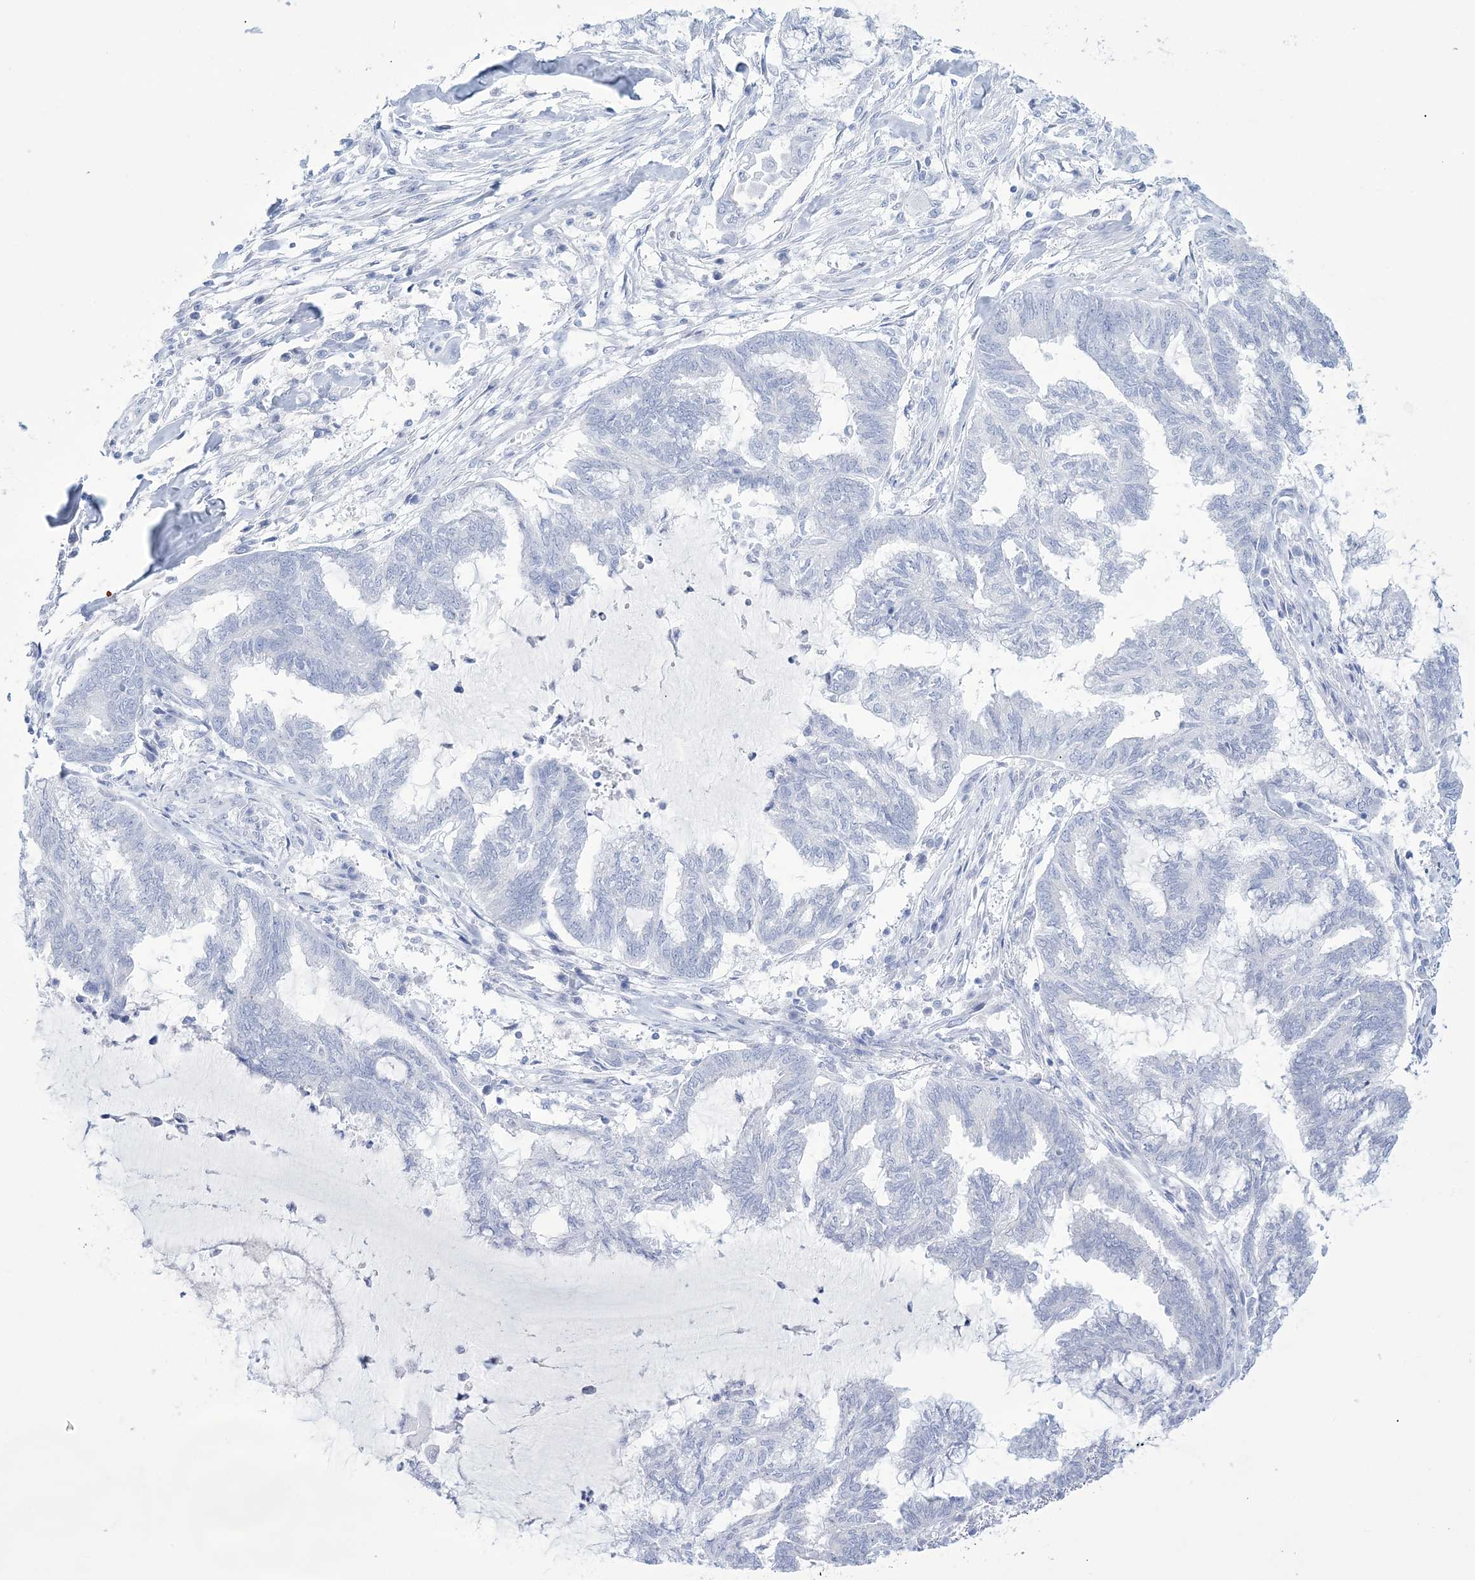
{"staining": {"intensity": "negative", "quantity": "none", "location": "none"}, "tissue": "endometrial cancer", "cell_type": "Tumor cells", "image_type": "cancer", "snomed": [{"axis": "morphology", "description": "Adenocarcinoma, NOS"}, {"axis": "topography", "description": "Endometrium"}], "caption": "High power microscopy micrograph of an IHC image of endometrial cancer (adenocarcinoma), revealing no significant positivity in tumor cells.", "gene": "RBP2", "patient": {"sex": "female", "age": 86}}